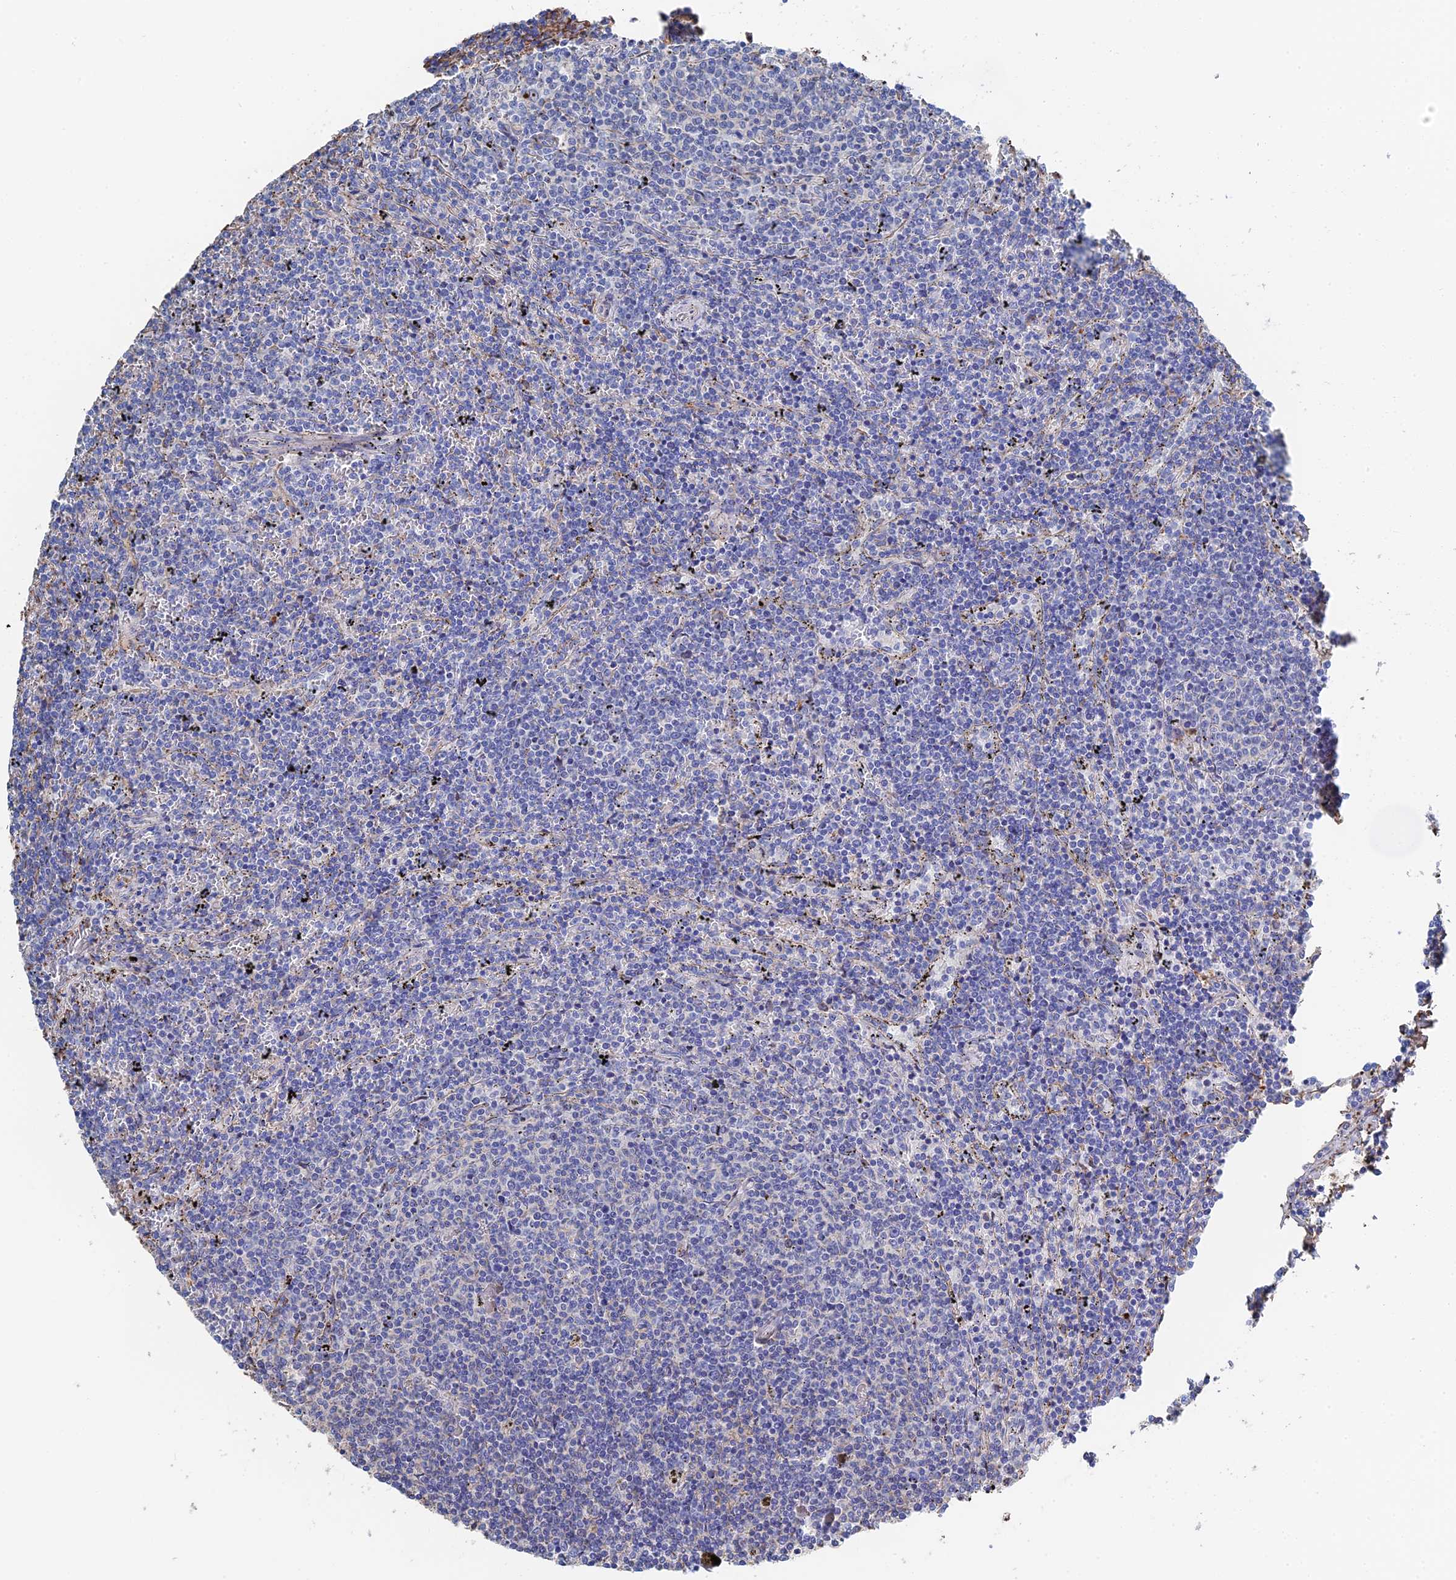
{"staining": {"intensity": "negative", "quantity": "none", "location": "none"}, "tissue": "lymphoma", "cell_type": "Tumor cells", "image_type": "cancer", "snomed": [{"axis": "morphology", "description": "Malignant lymphoma, non-Hodgkin's type, Low grade"}, {"axis": "topography", "description": "Spleen"}], "caption": "This is an immunohistochemistry (IHC) image of human lymphoma. There is no staining in tumor cells.", "gene": "STRA6", "patient": {"sex": "female", "age": 50}}